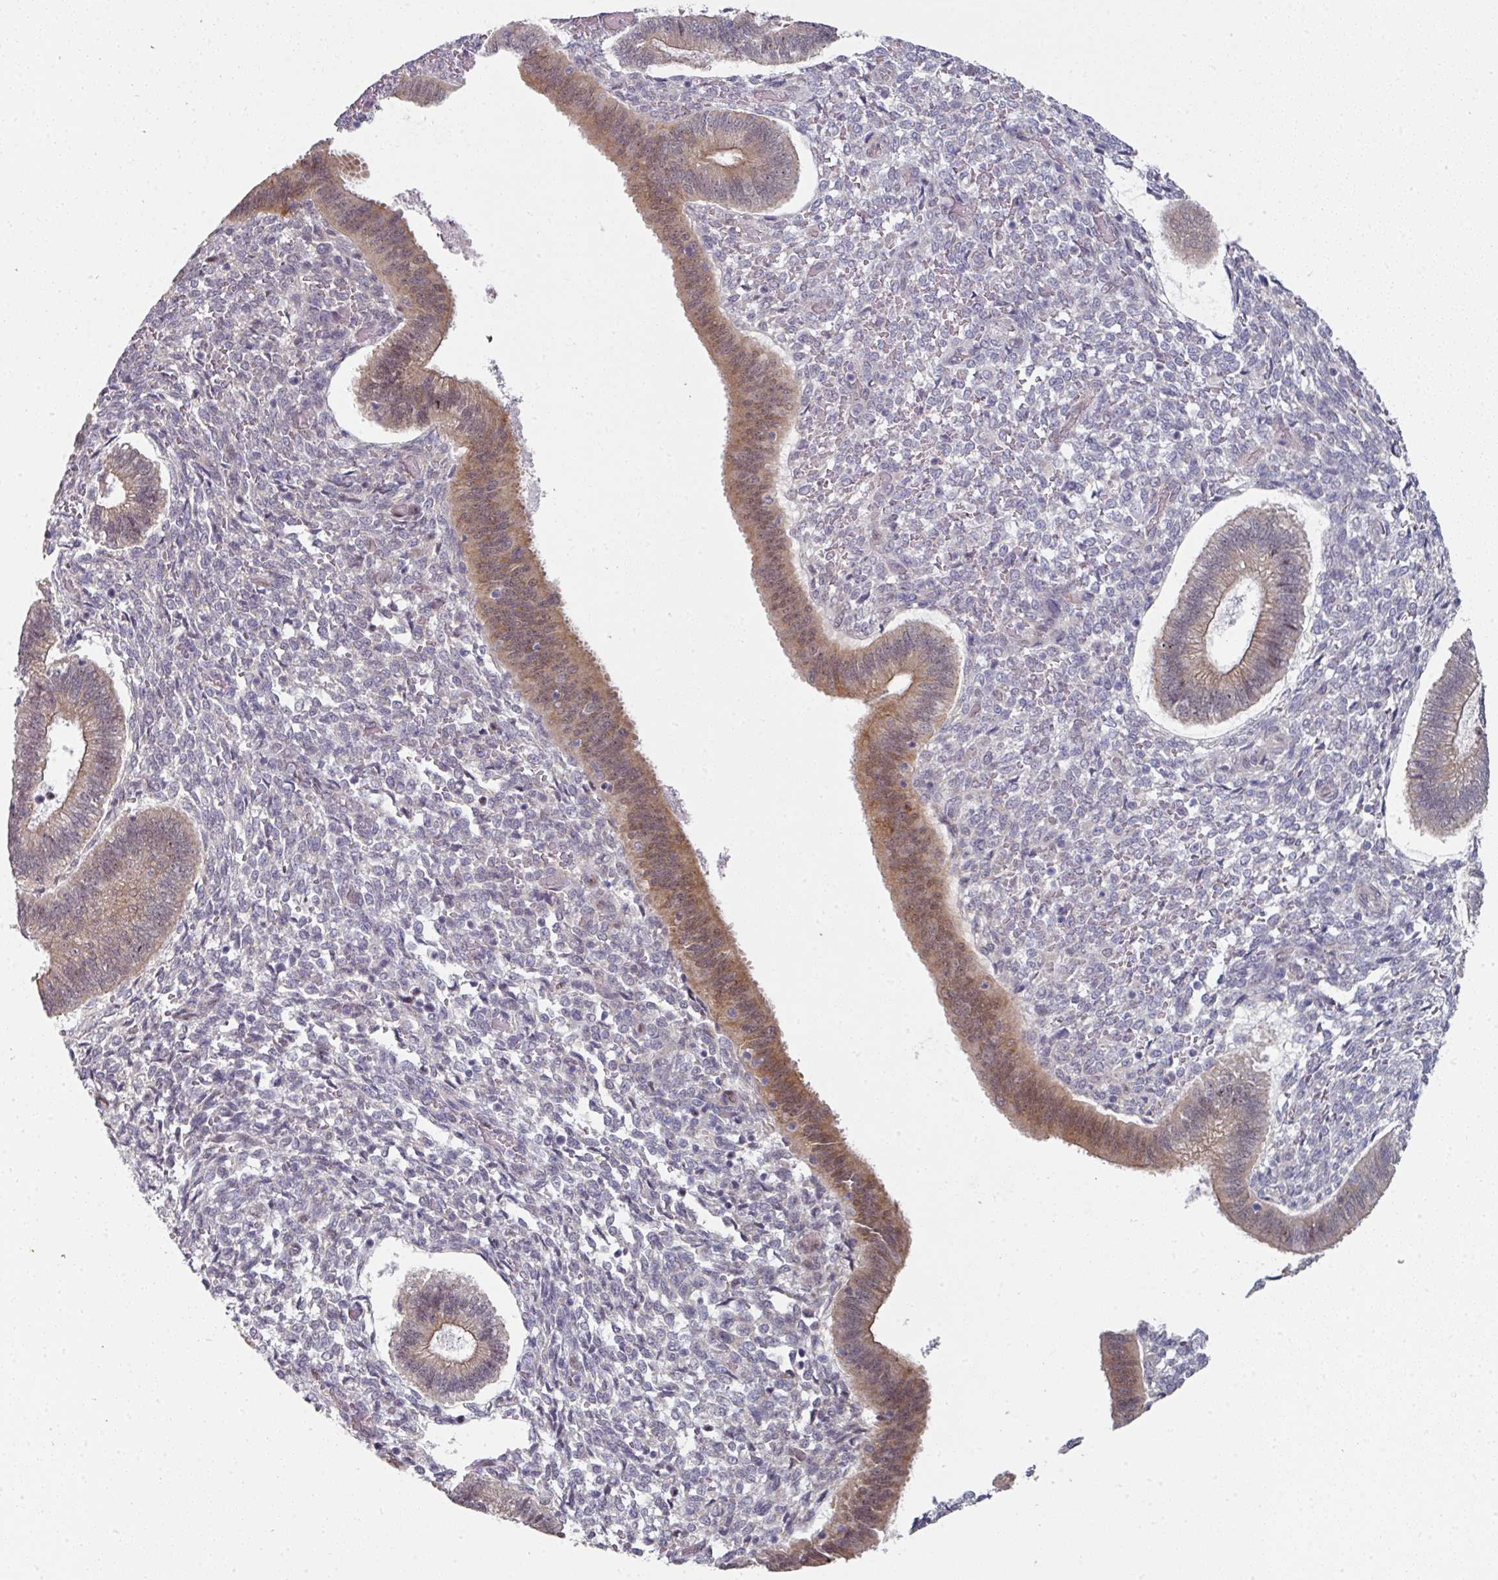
{"staining": {"intensity": "negative", "quantity": "none", "location": "none"}, "tissue": "endometrium", "cell_type": "Cells in endometrial stroma", "image_type": "normal", "snomed": [{"axis": "morphology", "description": "Normal tissue, NOS"}, {"axis": "topography", "description": "Endometrium"}], "caption": "IHC photomicrograph of unremarkable endometrium stained for a protein (brown), which displays no positivity in cells in endometrial stroma.", "gene": "TMCC1", "patient": {"sex": "female", "age": 25}}